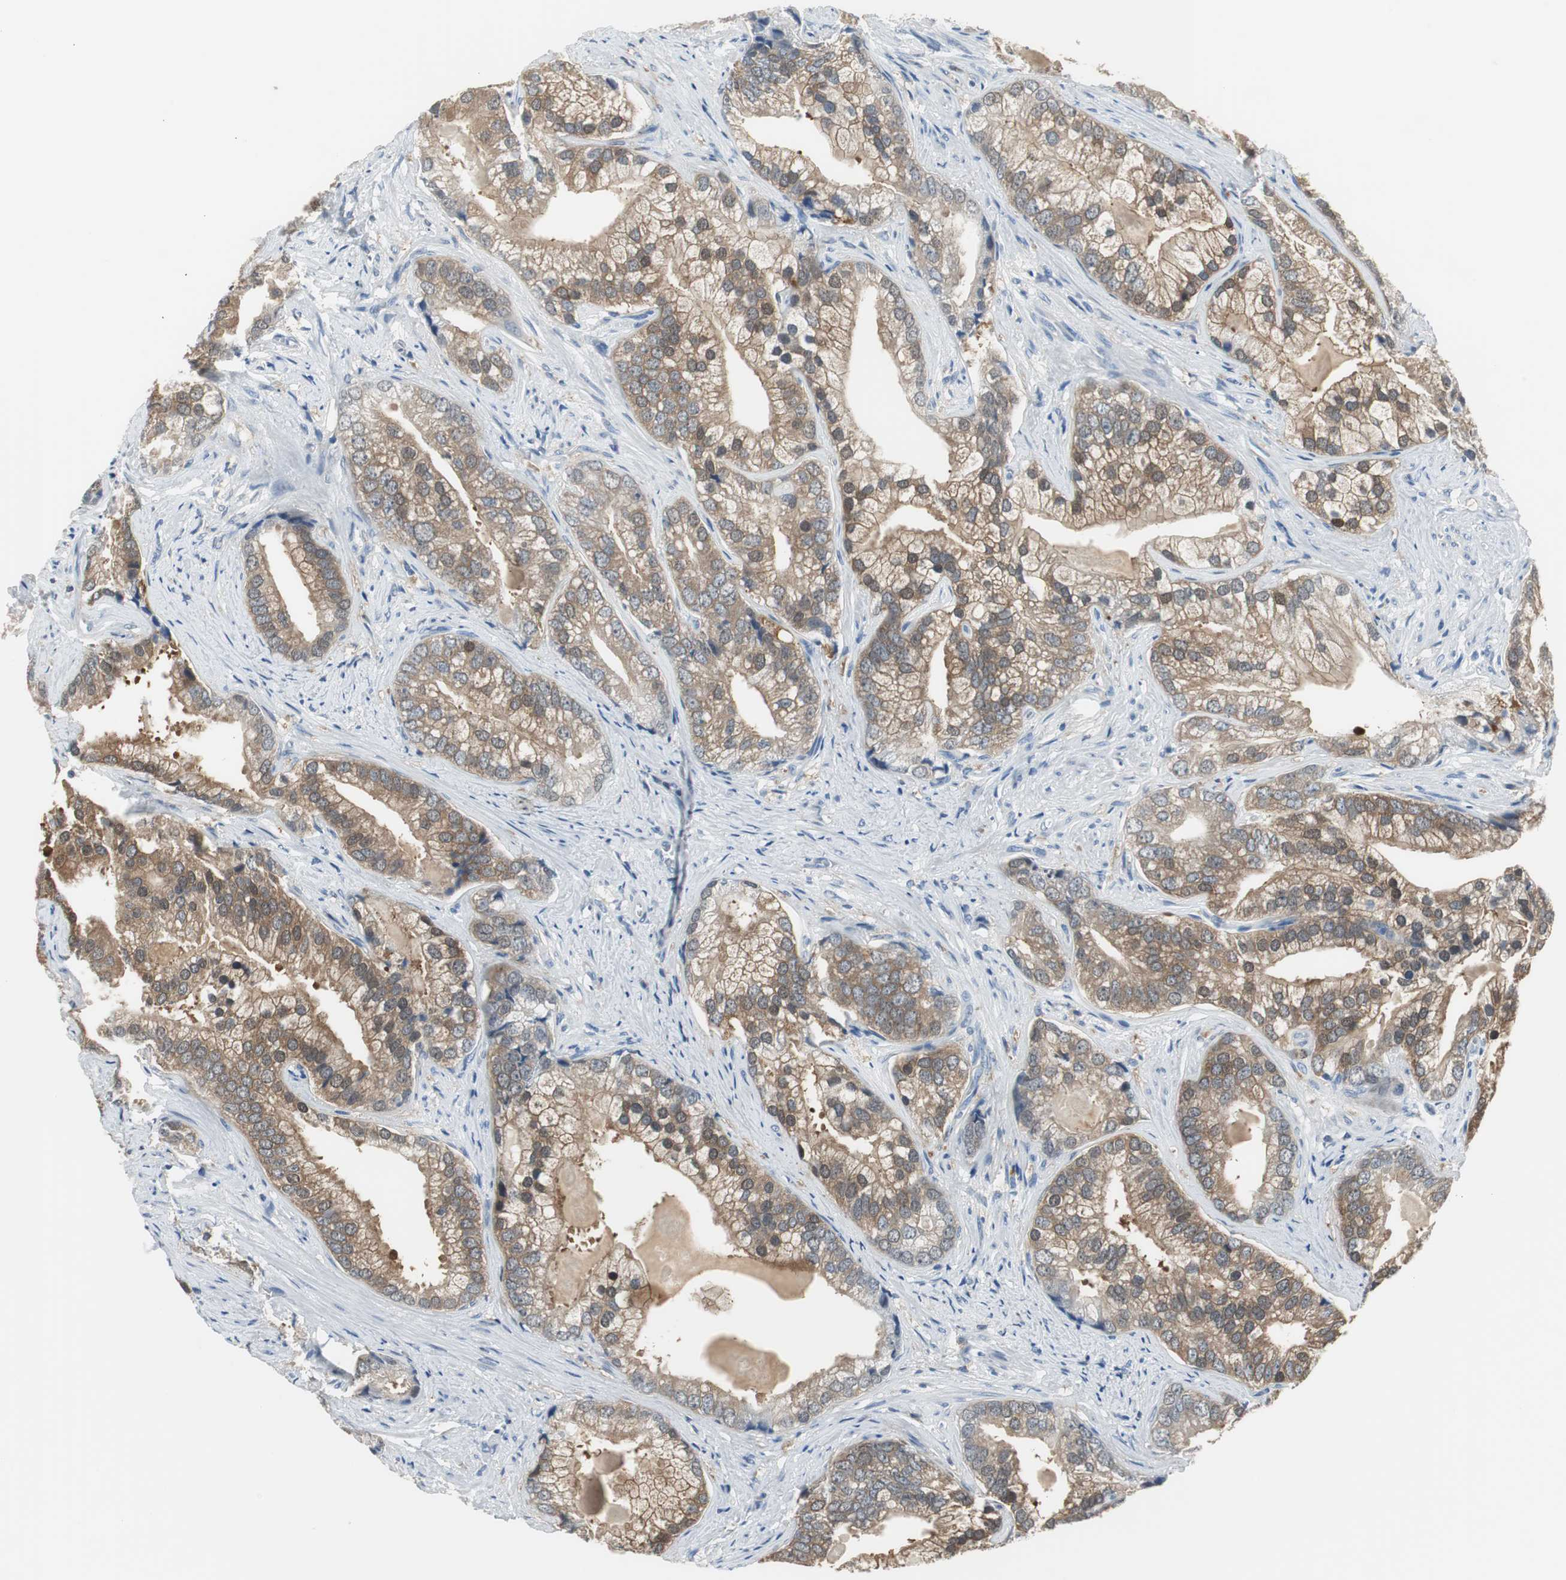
{"staining": {"intensity": "moderate", "quantity": ">75%", "location": "cytoplasmic/membranous"}, "tissue": "prostate cancer", "cell_type": "Tumor cells", "image_type": "cancer", "snomed": [{"axis": "morphology", "description": "Adenocarcinoma, Low grade"}, {"axis": "topography", "description": "Prostate"}], "caption": "Protein expression analysis of adenocarcinoma (low-grade) (prostate) exhibits moderate cytoplasmic/membranous positivity in about >75% of tumor cells.", "gene": "MSTO1", "patient": {"sex": "male", "age": 71}}